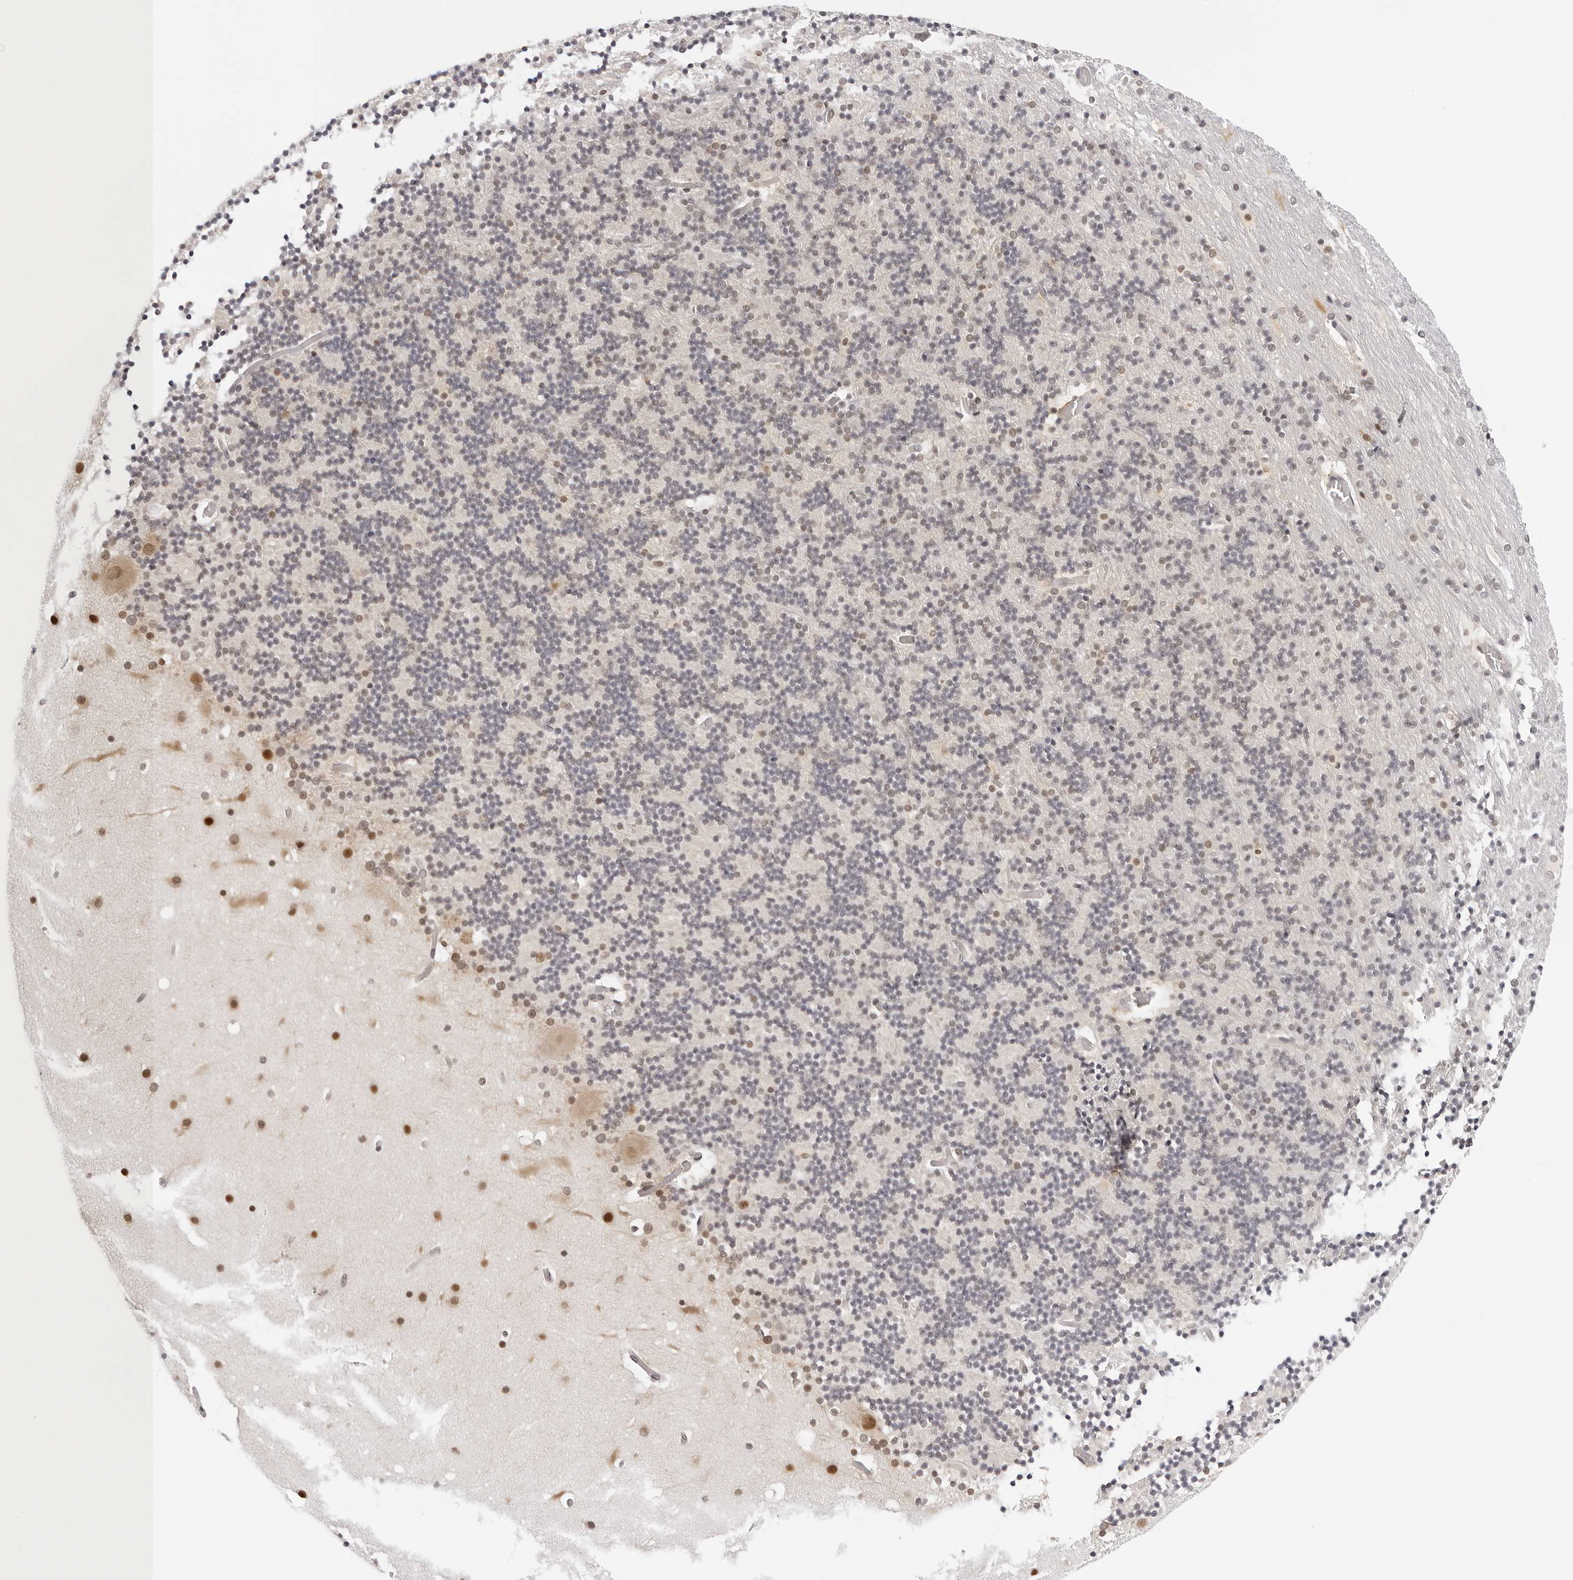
{"staining": {"intensity": "negative", "quantity": "none", "location": "none"}, "tissue": "cerebellum", "cell_type": "Cells in granular layer", "image_type": "normal", "snomed": [{"axis": "morphology", "description": "Normal tissue, NOS"}, {"axis": "topography", "description": "Cerebellum"}], "caption": "Immunohistochemistry of normal cerebellum reveals no positivity in cells in granular layer. The staining is performed using DAB (3,3'-diaminobenzidine) brown chromogen with nuclei counter-stained in using hematoxylin.", "gene": "WDR77", "patient": {"sex": "male", "age": 57}}